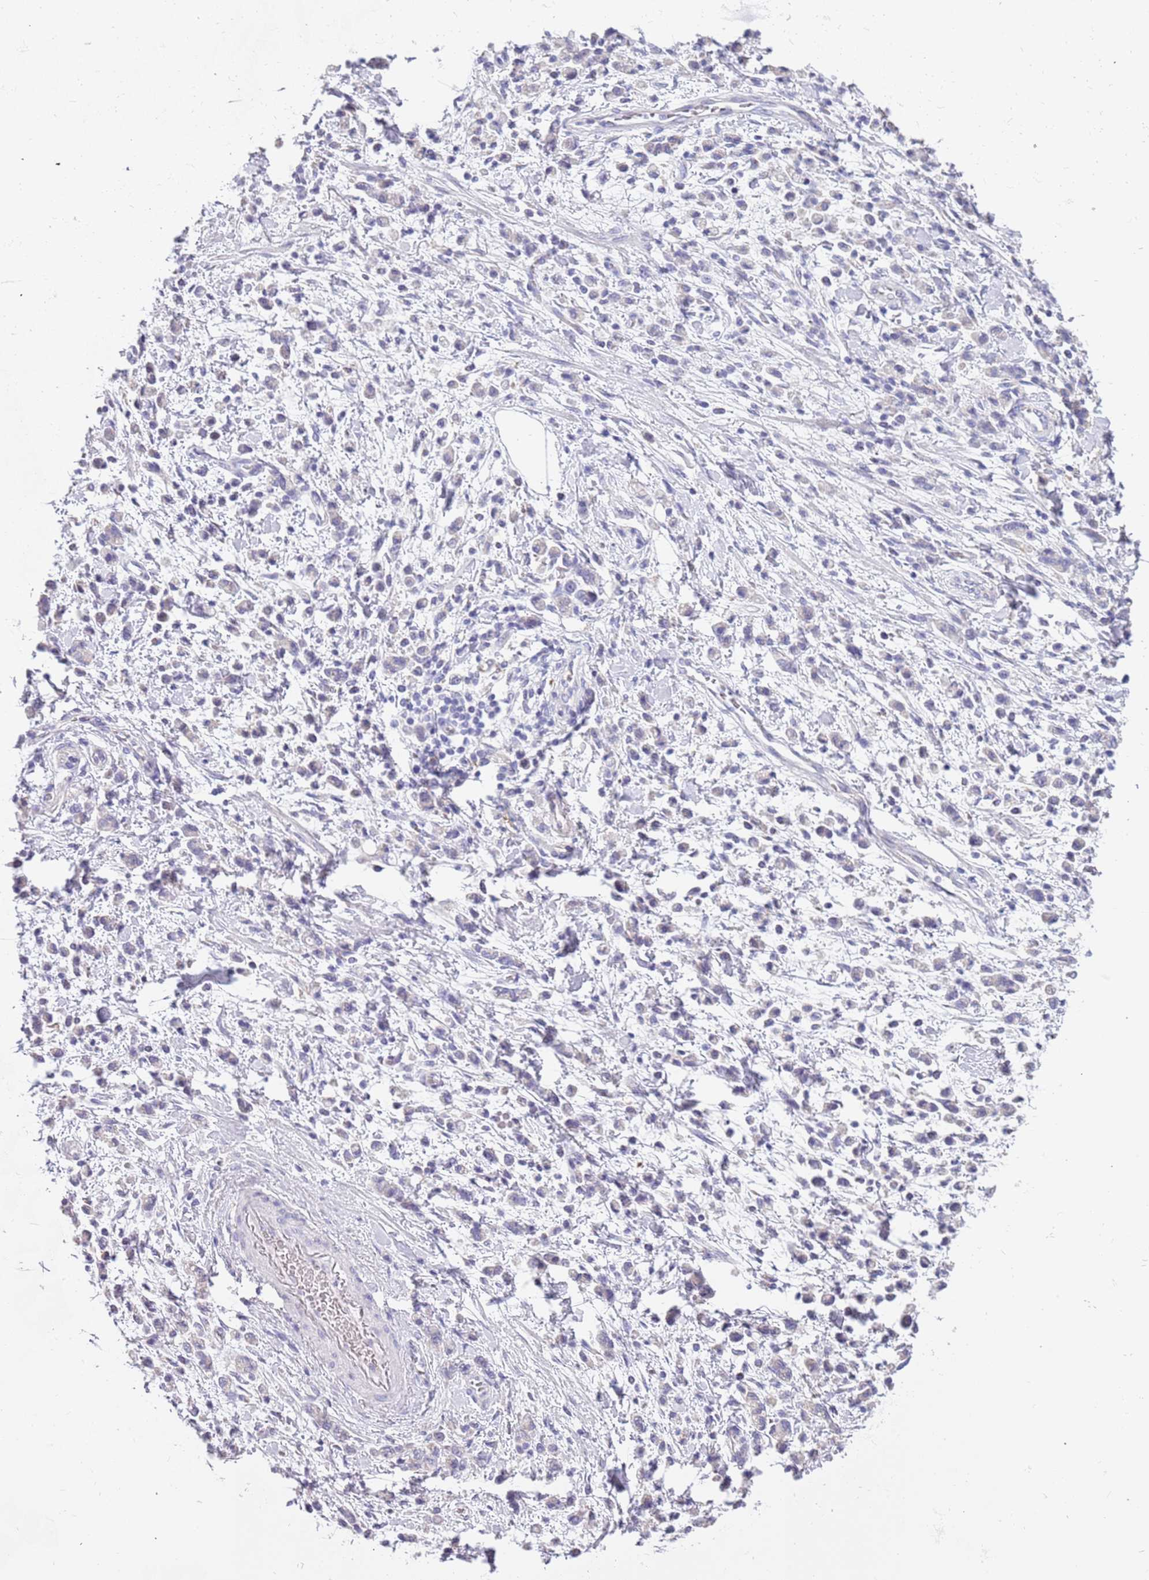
{"staining": {"intensity": "negative", "quantity": "none", "location": "none"}, "tissue": "stomach cancer", "cell_type": "Tumor cells", "image_type": "cancer", "snomed": [{"axis": "morphology", "description": "Adenocarcinoma, NOS"}, {"axis": "topography", "description": "Stomach"}], "caption": "Immunohistochemistry of stomach cancer exhibits no staining in tumor cells.", "gene": "RHCG", "patient": {"sex": "male", "age": 76}}